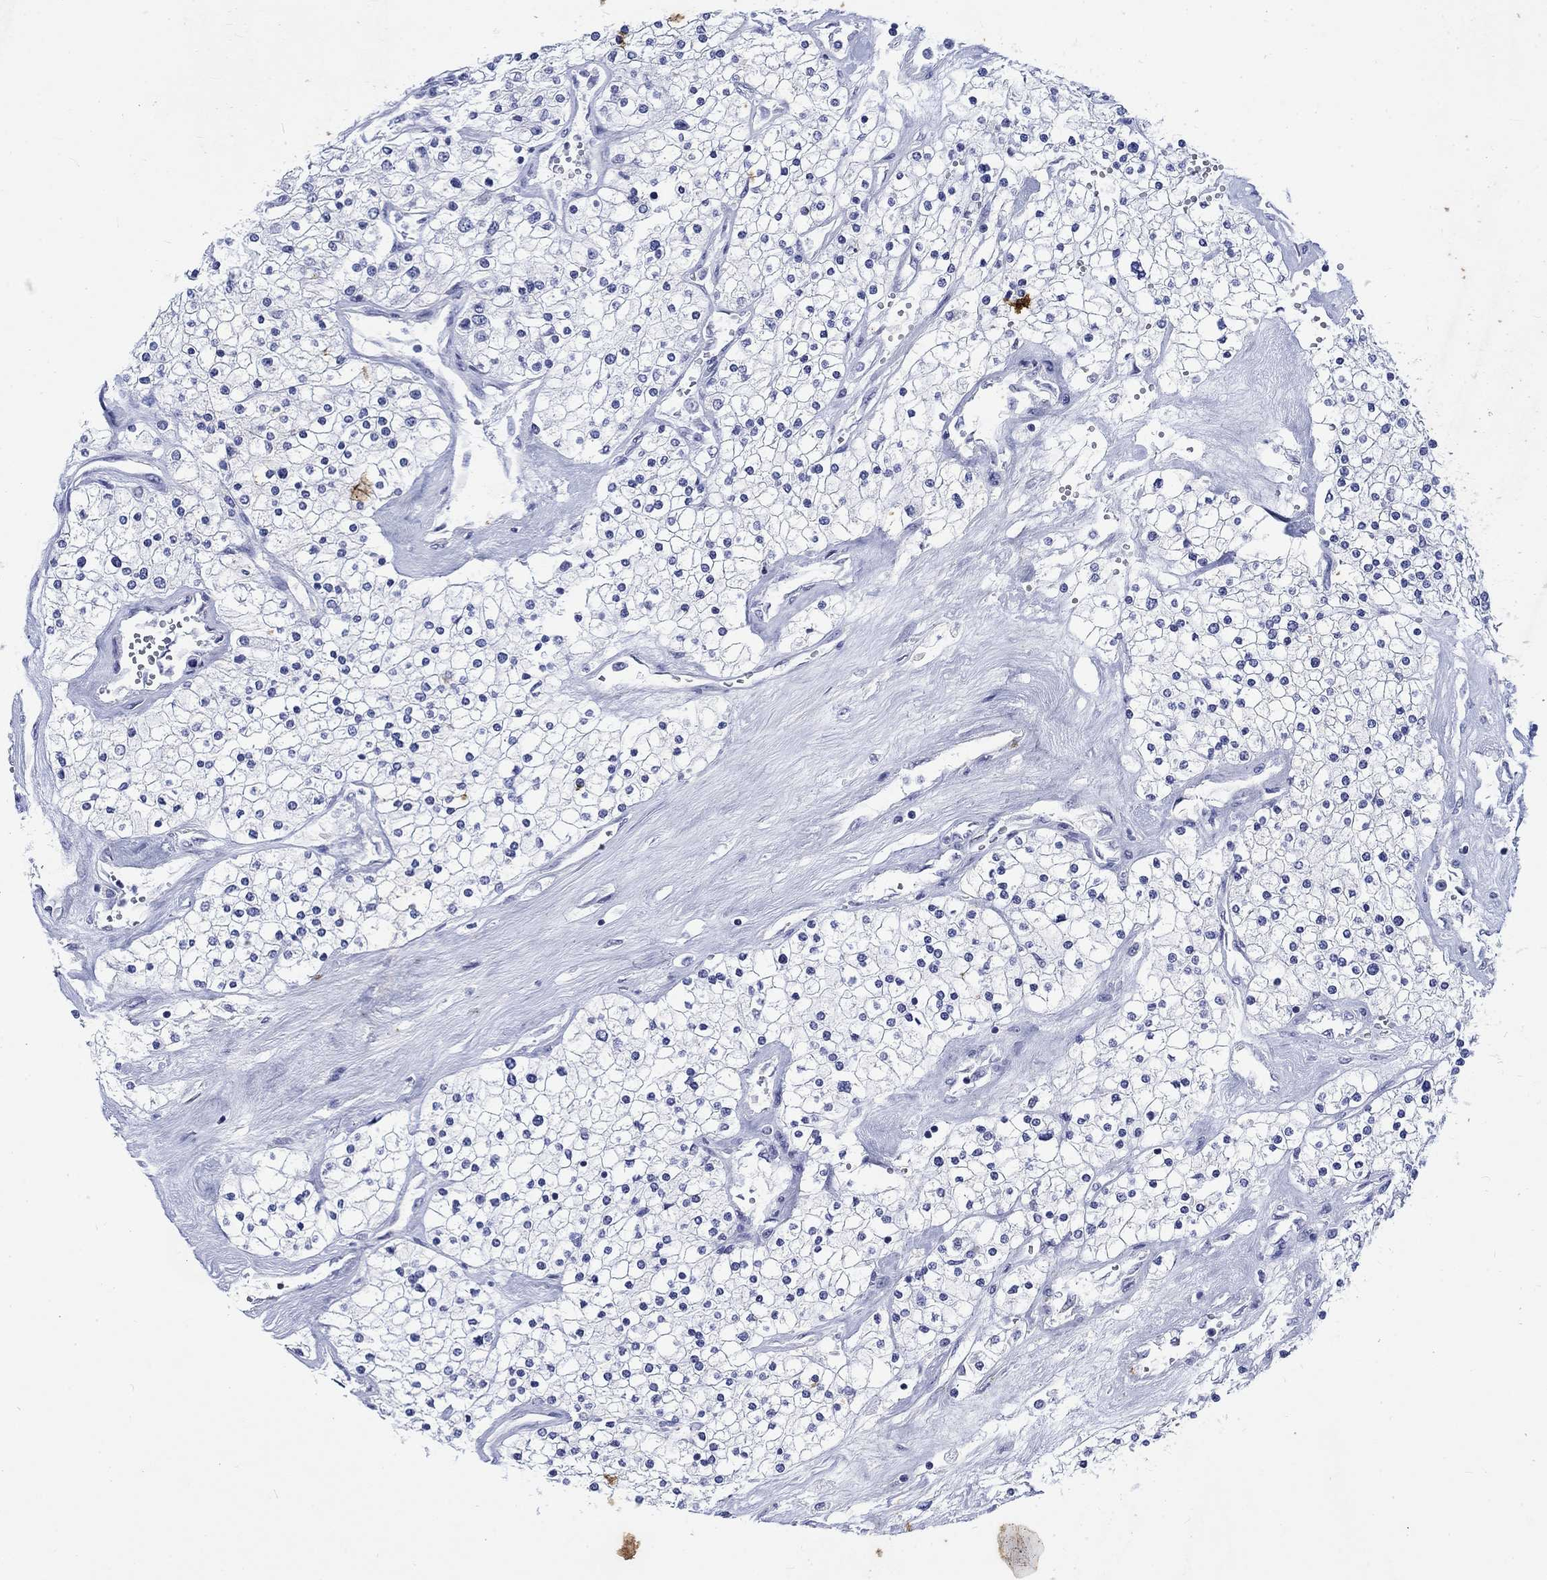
{"staining": {"intensity": "negative", "quantity": "none", "location": "none"}, "tissue": "renal cancer", "cell_type": "Tumor cells", "image_type": "cancer", "snomed": [{"axis": "morphology", "description": "Adenocarcinoma, NOS"}, {"axis": "topography", "description": "Kidney"}], "caption": "This is a micrograph of IHC staining of renal adenocarcinoma, which shows no staining in tumor cells.", "gene": "KRT76", "patient": {"sex": "male", "age": 80}}